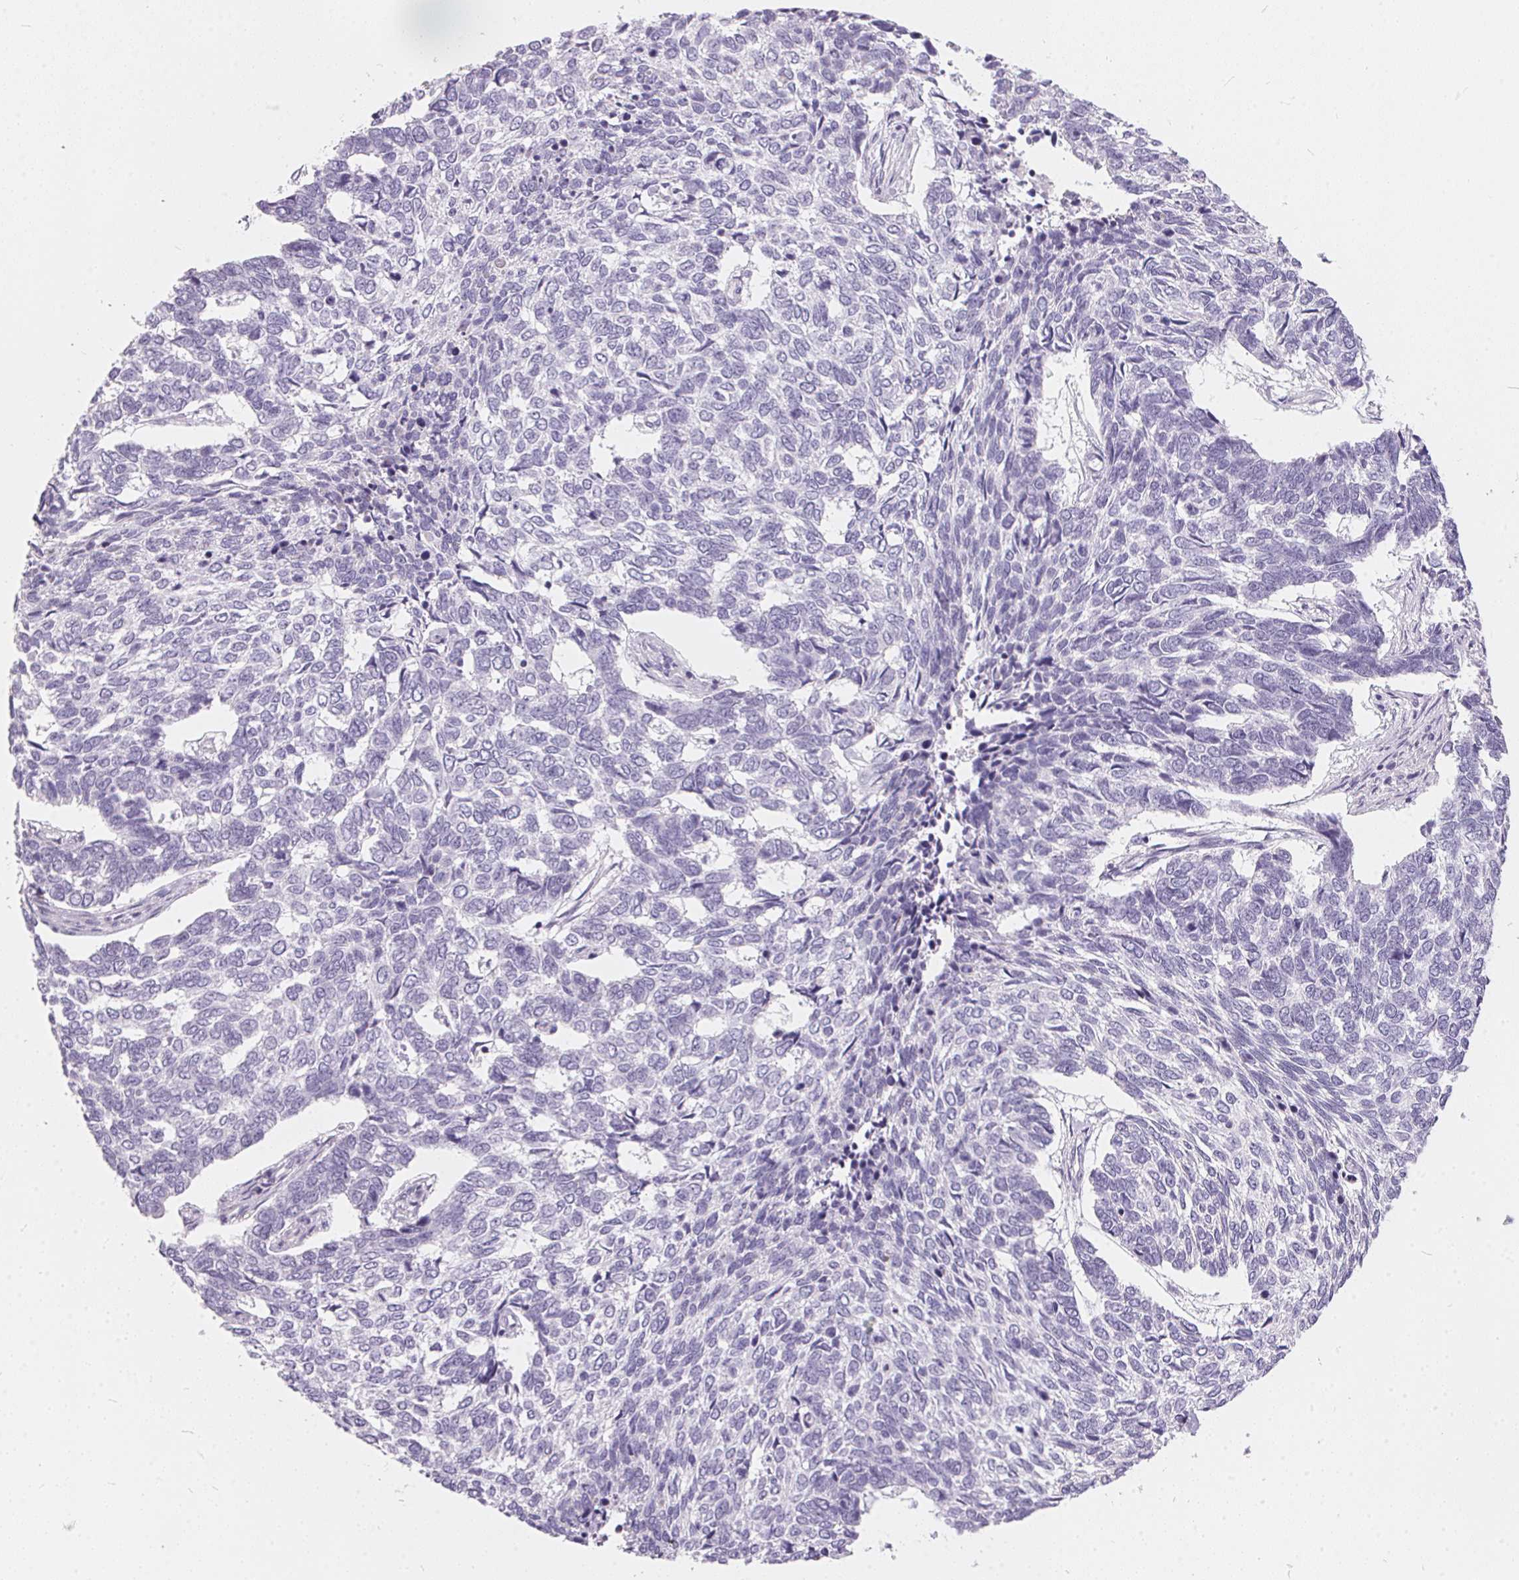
{"staining": {"intensity": "negative", "quantity": "none", "location": "none"}, "tissue": "skin cancer", "cell_type": "Tumor cells", "image_type": "cancer", "snomed": [{"axis": "morphology", "description": "Basal cell carcinoma"}, {"axis": "topography", "description": "Skin"}], "caption": "Tumor cells show no significant protein expression in skin basal cell carcinoma.", "gene": "SERPINB1", "patient": {"sex": "female", "age": 65}}